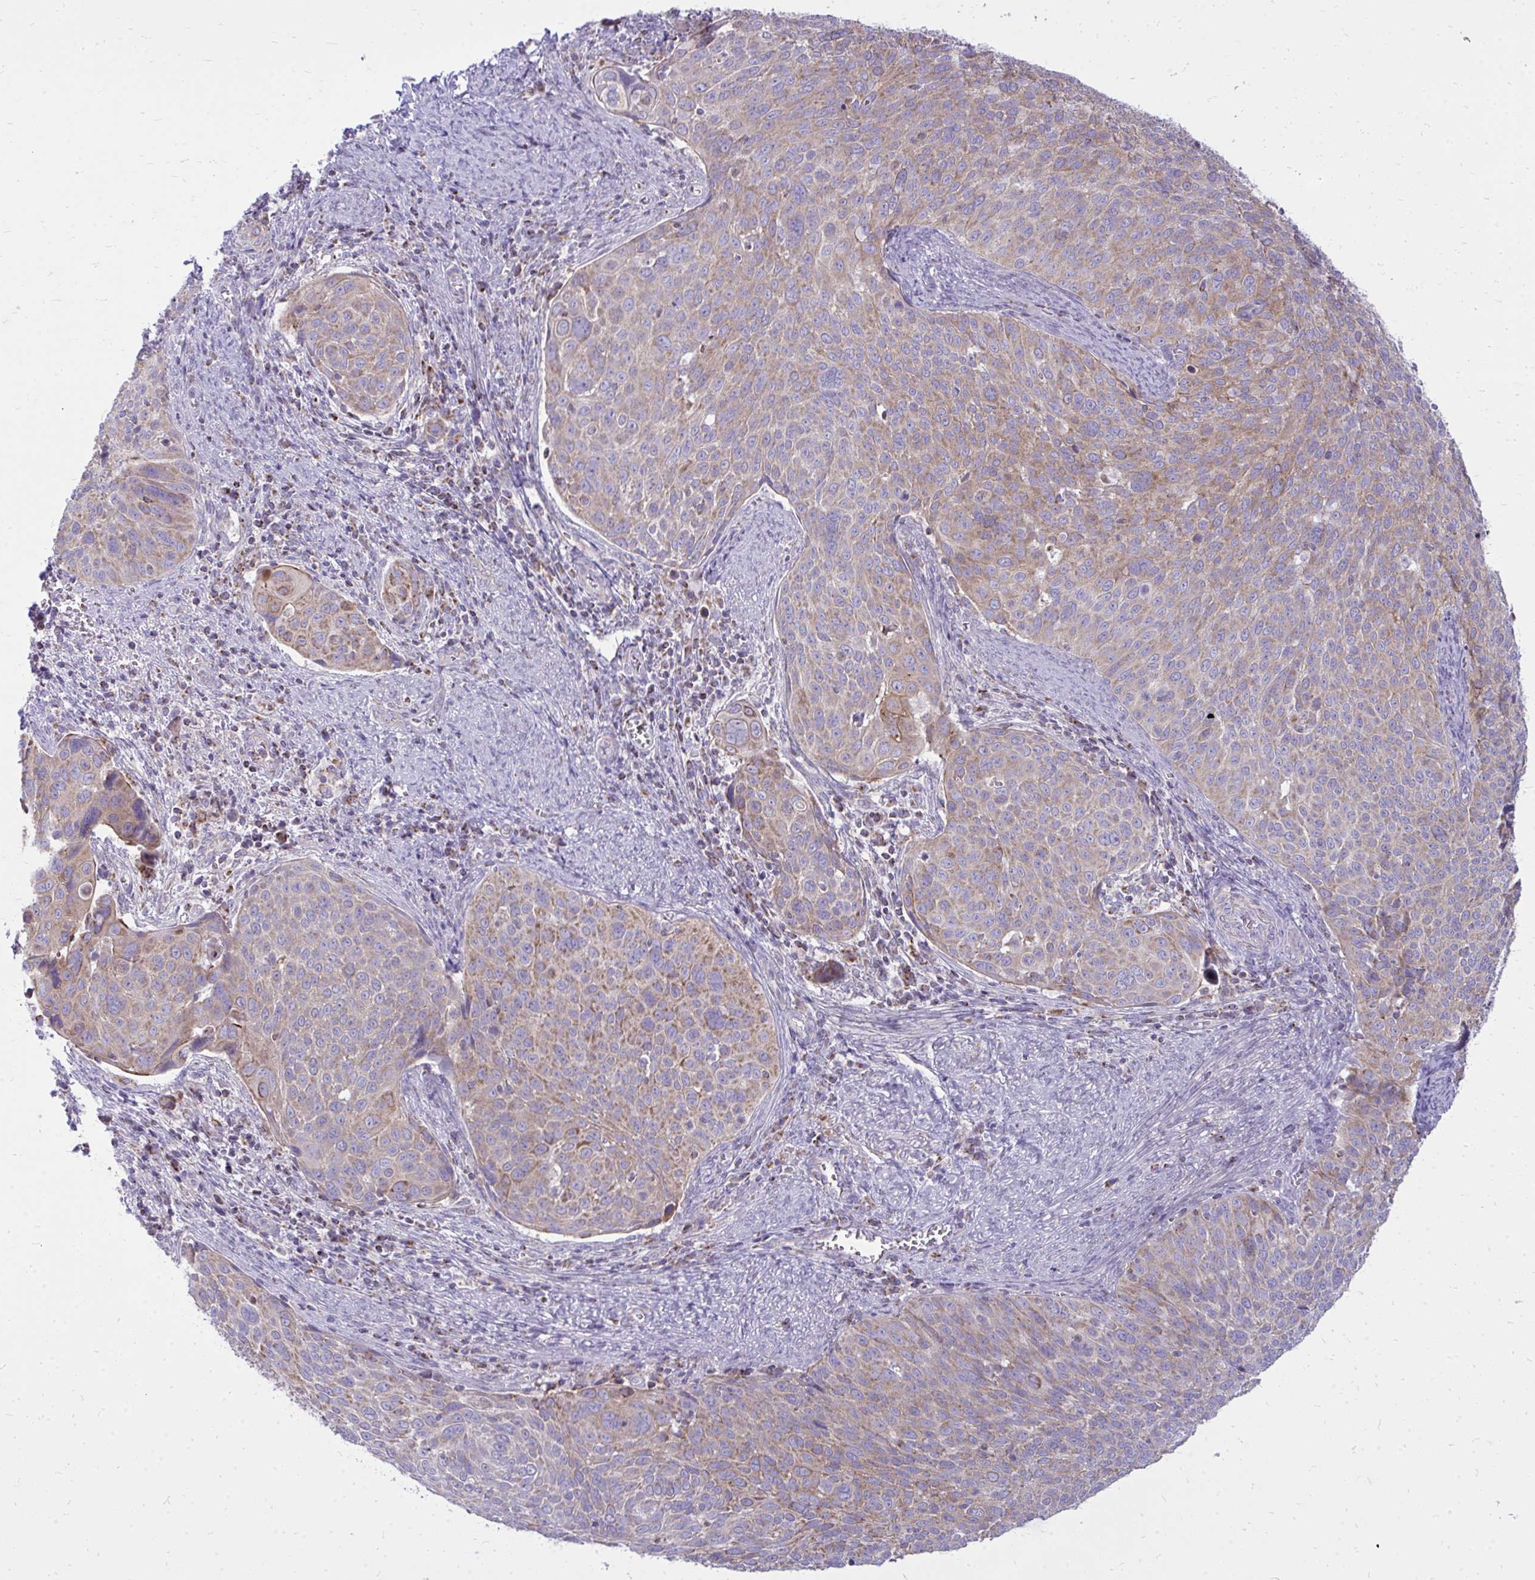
{"staining": {"intensity": "weak", "quantity": "25%-75%", "location": "cytoplasmic/membranous"}, "tissue": "cervical cancer", "cell_type": "Tumor cells", "image_type": "cancer", "snomed": [{"axis": "morphology", "description": "Squamous cell carcinoma, NOS"}, {"axis": "topography", "description": "Cervix"}], "caption": "IHC (DAB (3,3'-diaminobenzidine)) staining of human cervical cancer reveals weak cytoplasmic/membranous protein staining in approximately 25%-75% of tumor cells.", "gene": "SPTBN2", "patient": {"sex": "female", "age": 39}}